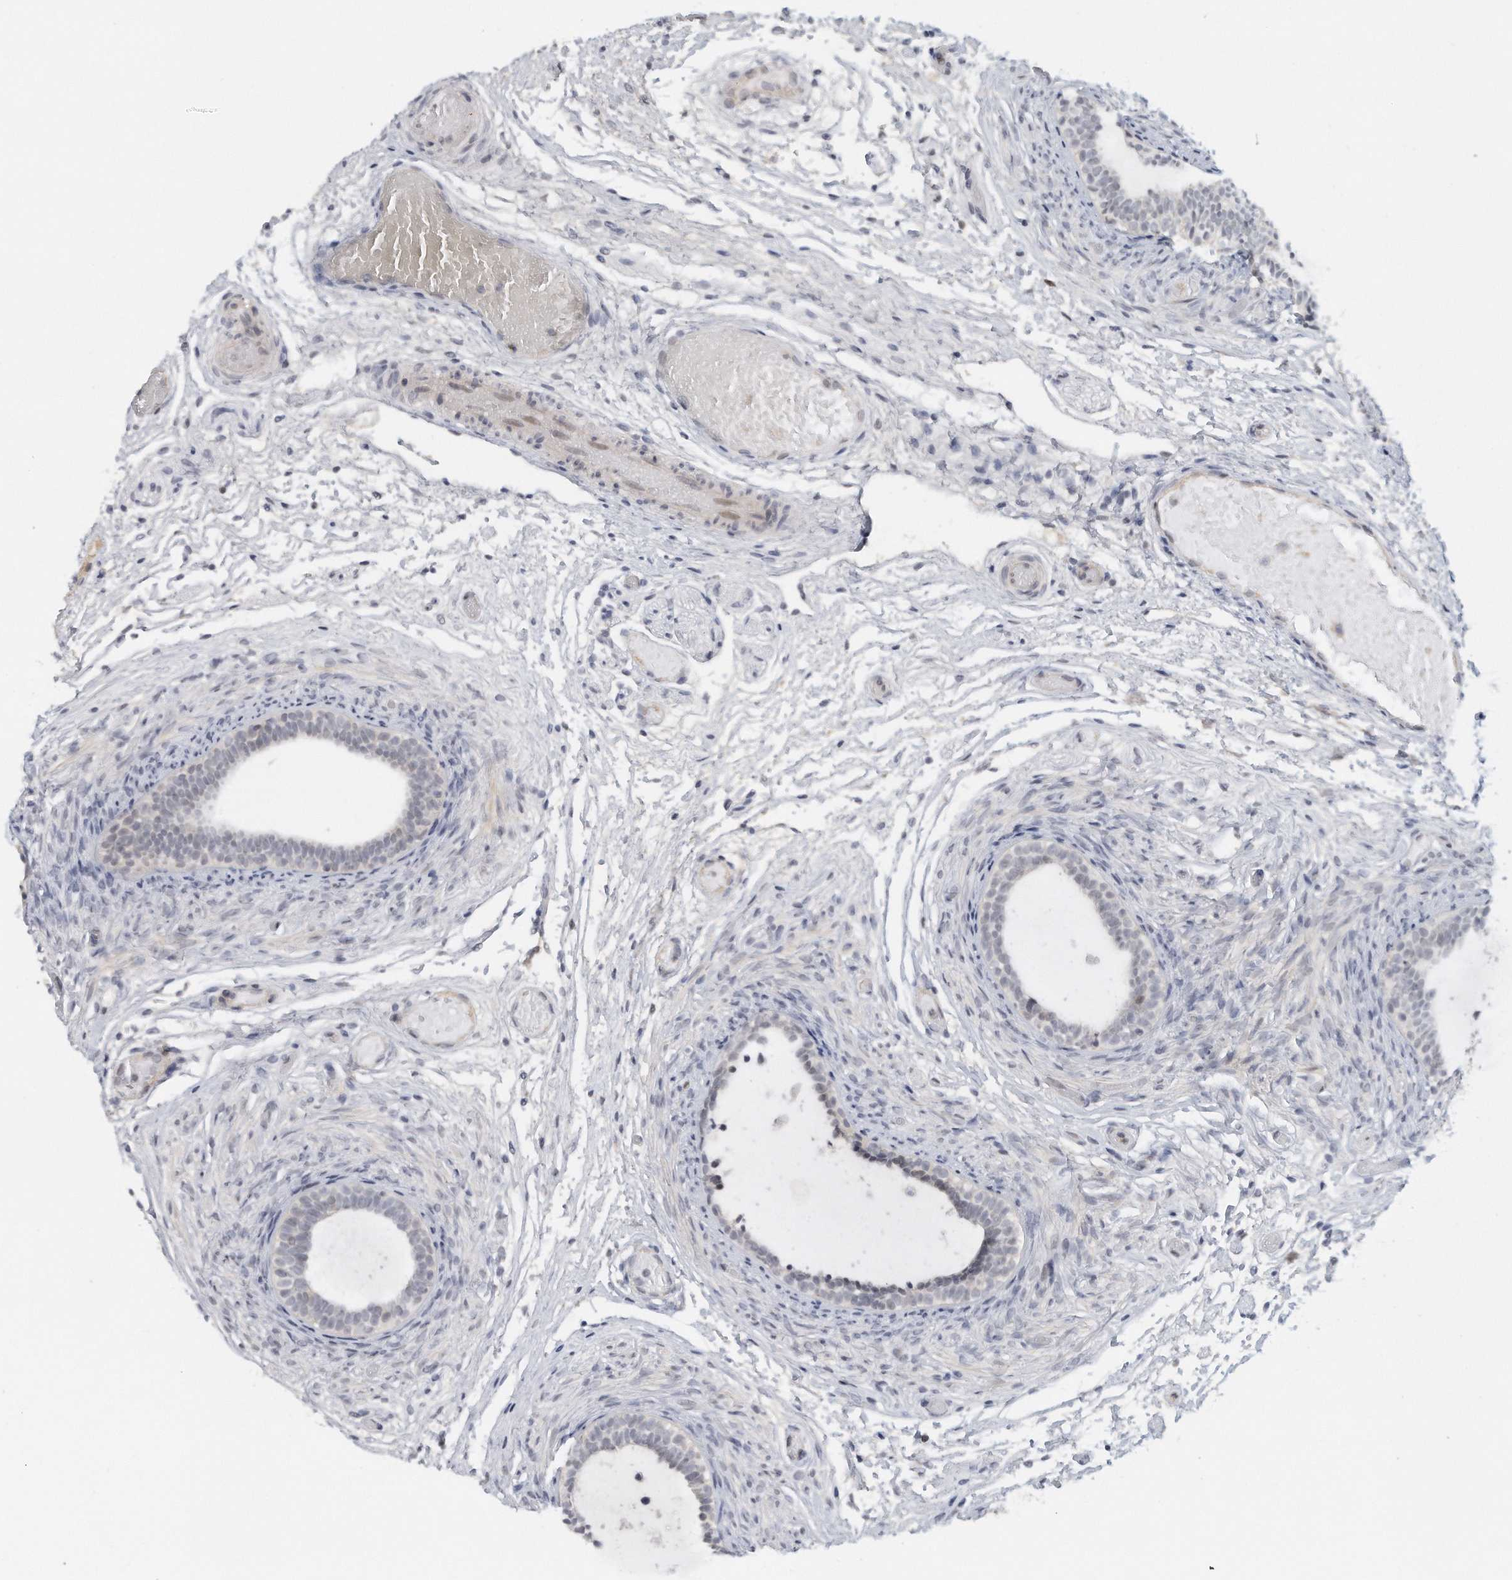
{"staining": {"intensity": "weak", "quantity": "25%-75%", "location": "cytoplasmic/membranous"}, "tissue": "epididymis", "cell_type": "Glandular cells", "image_type": "normal", "snomed": [{"axis": "morphology", "description": "Normal tissue, NOS"}, {"axis": "topography", "description": "Epididymis"}], "caption": "Protein expression analysis of normal human epididymis reveals weak cytoplasmic/membranous expression in about 25%-75% of glandular cells.", "gene": "DDX43", "patient": {"sex": "male", "age": 5}}